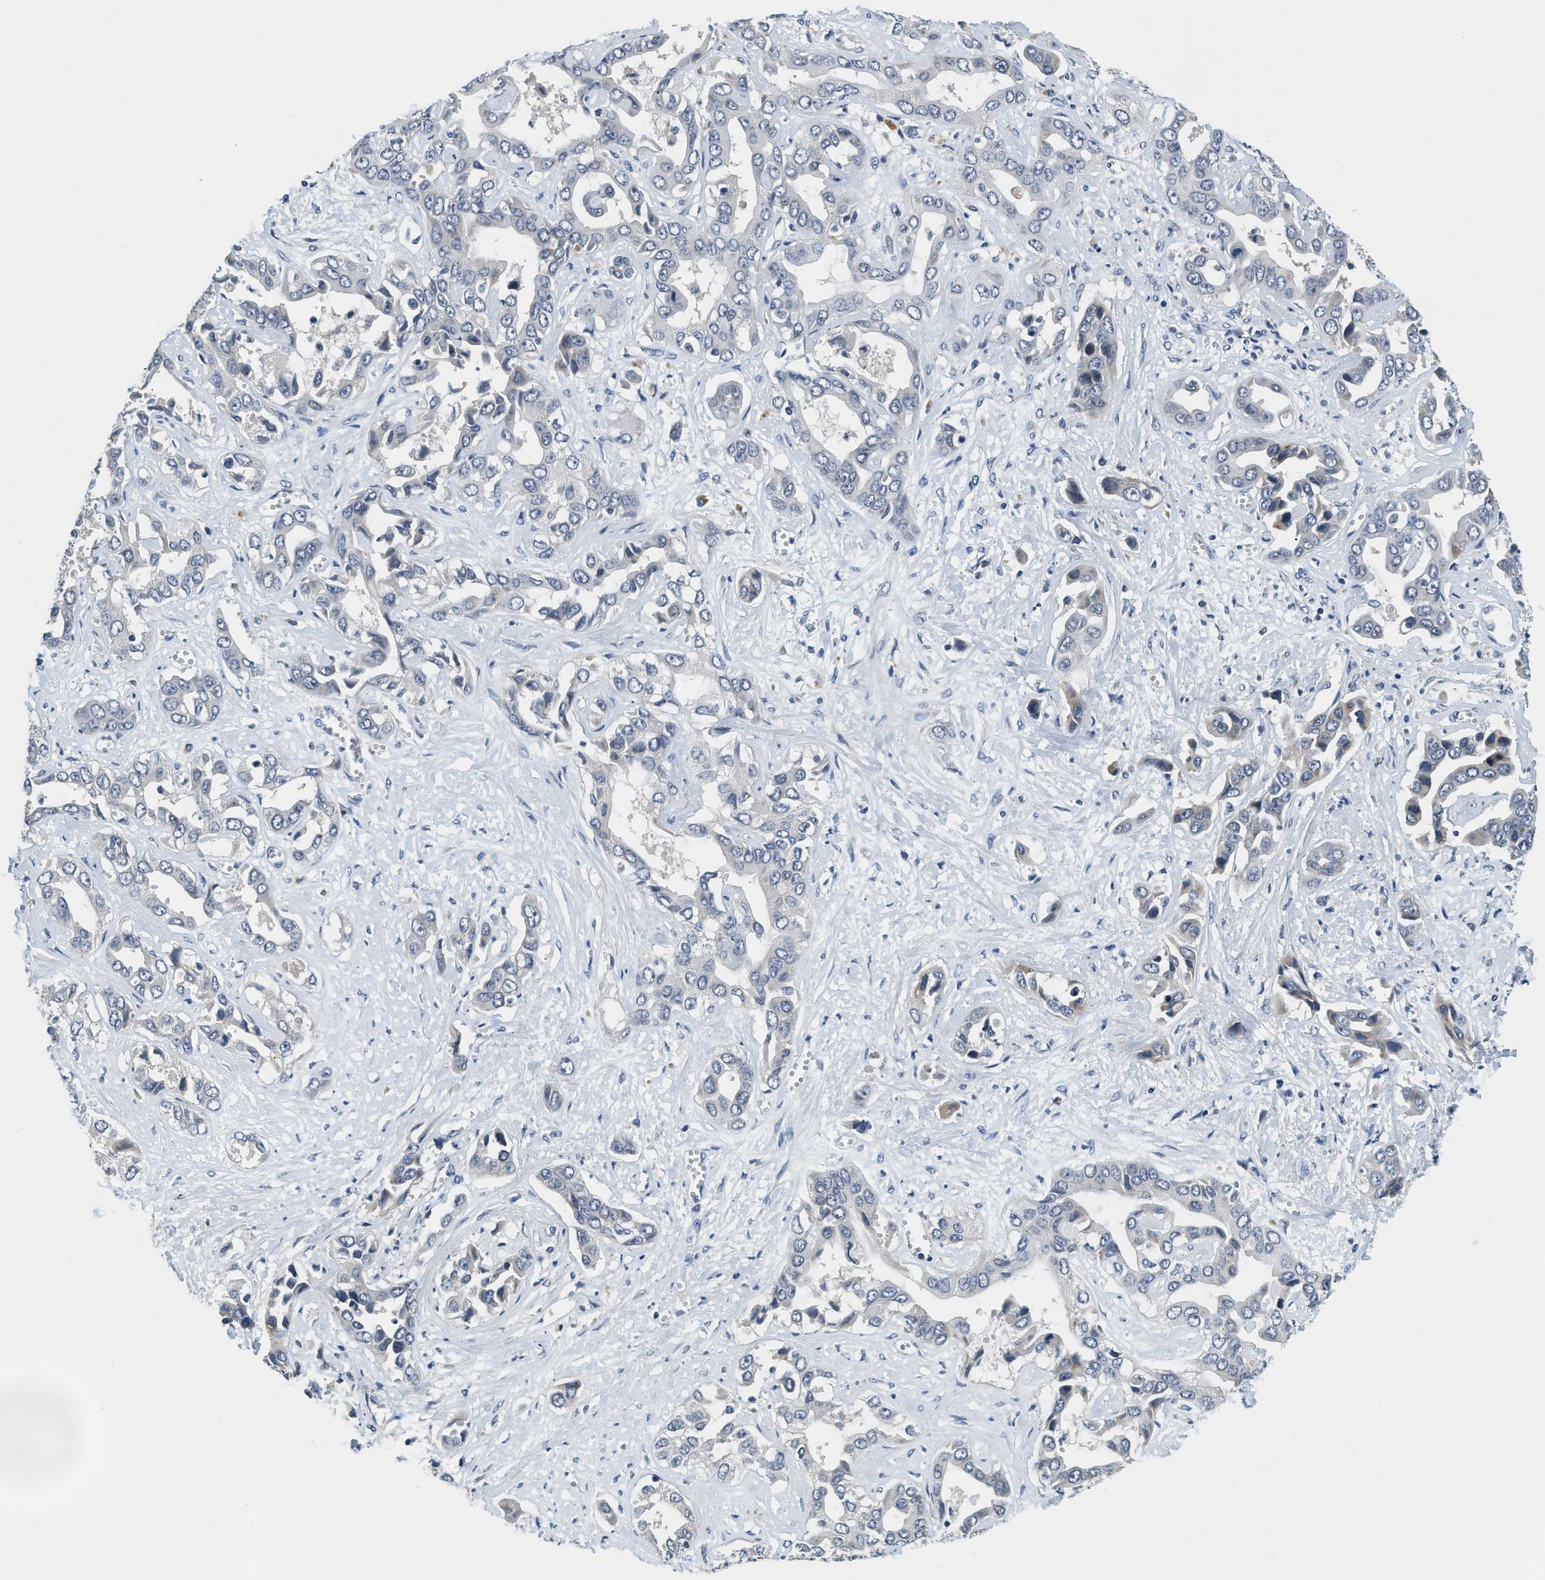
{"staining": {"intensity": "negative", "quantity": "none", "location": "none"}, "tissue": "liver cancer", "cell_type": "Tumor cells", "image_type": "cancer", "snomed": [{"axis": "morphology", "description": "Cholangiocarcinoma"}, {"axis": "topography", "description": "Liver"}], "caption": "Protein analysis of cholangiocarcinoma (liver) reveals no significant expression in tumor cells.", "gene": "YAE1", "patient": {"sex": "female", "age": 52}}